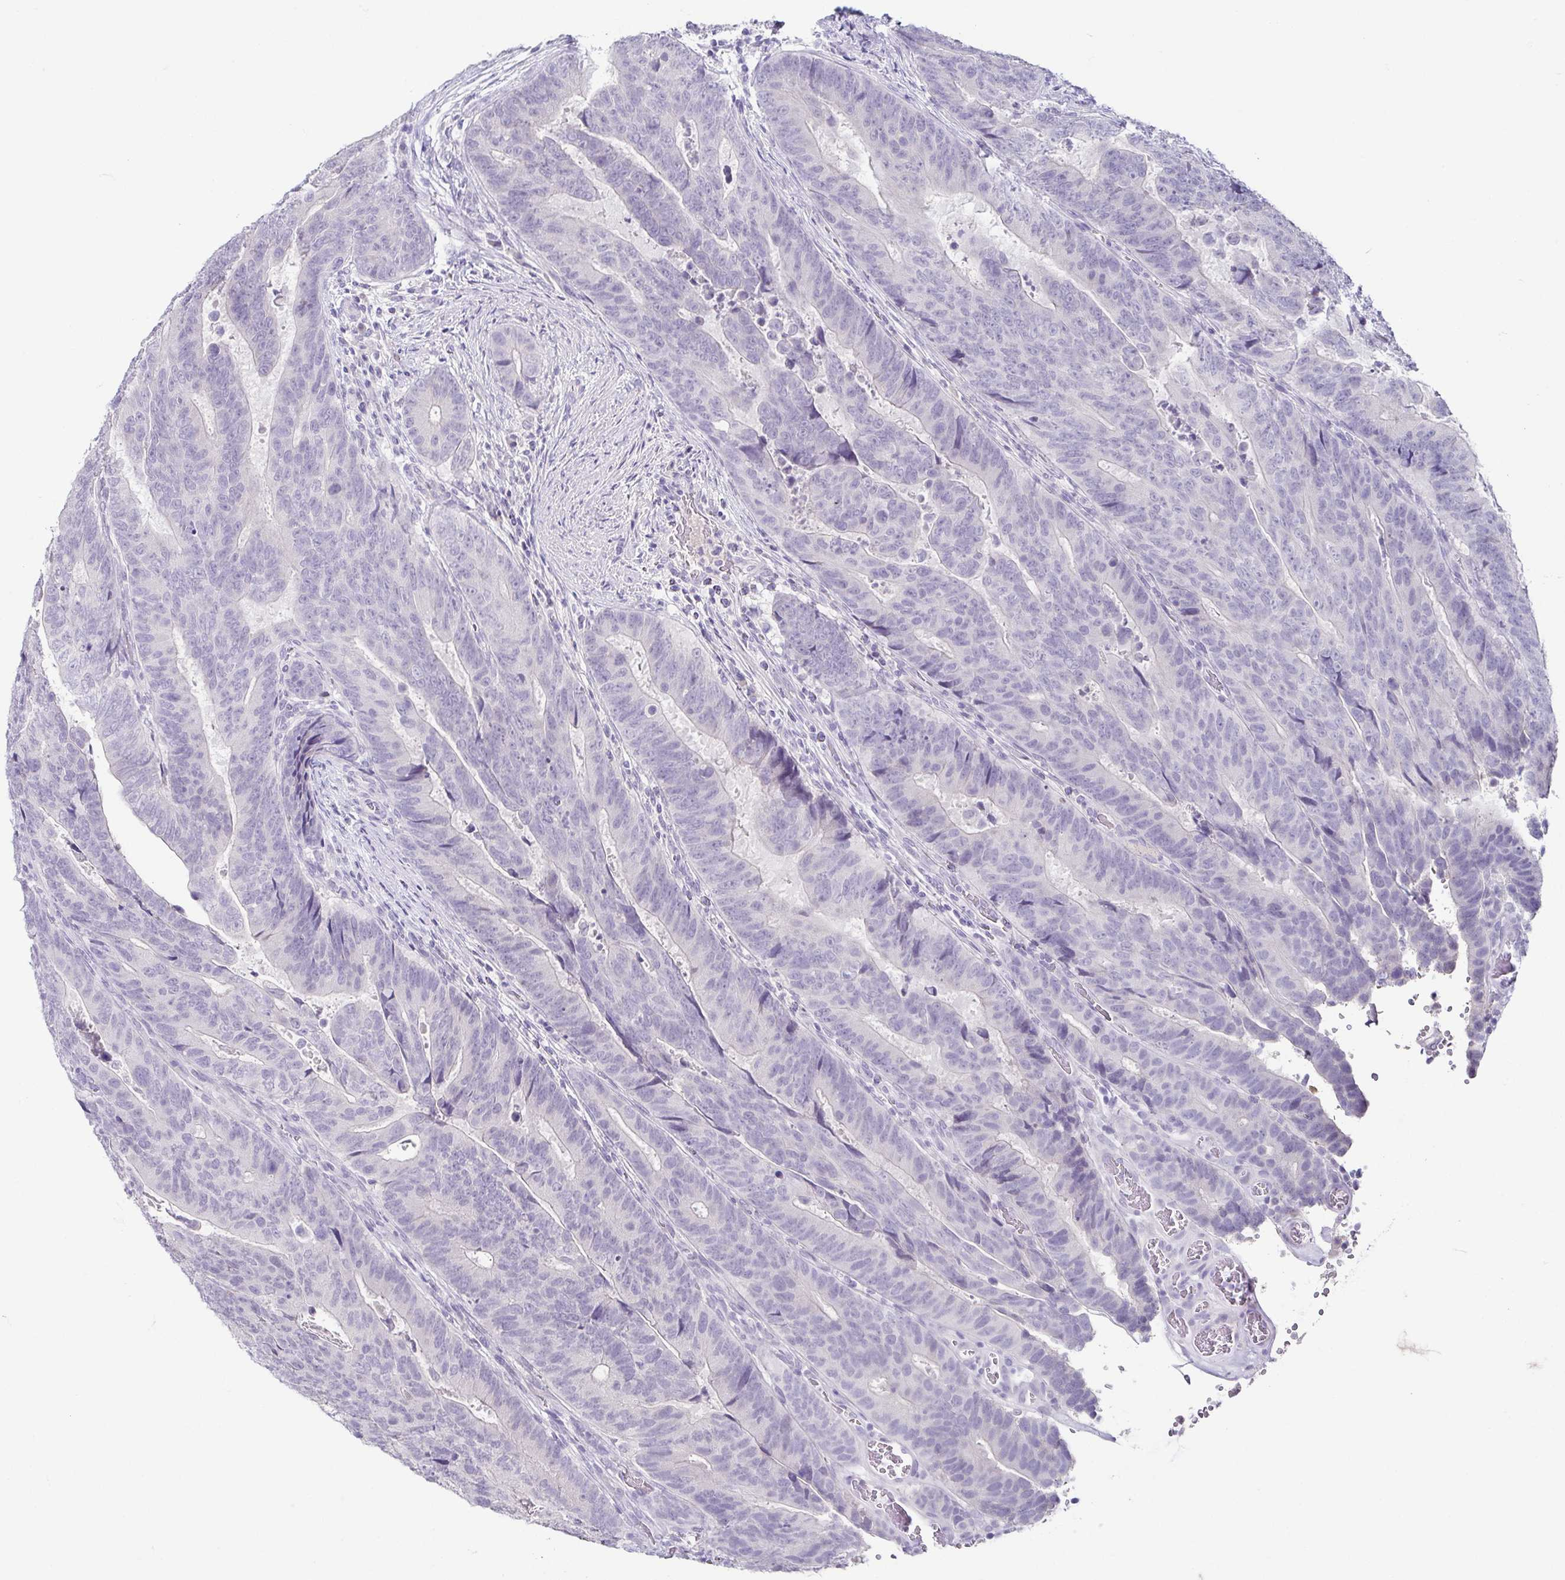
{"staining": {"intensity": "negative", "quantity": "none", "location": "none"}, "tissue": "colorectal cancer", "cell_type": "Tumor cells", "image_type": "cancer", "snomed": [{"axis": "morphology", "description": "Adenocarcinoma, NOS"}, {"axis": "topography", "description": "Colon"}], "caption": "This is an immunohistochemistry histopathology image of adenocarcinoma (colorectal). There is no staining in tumor cells.", "gene": "TP73", "patient": {"sex": "female", "age": 48}}